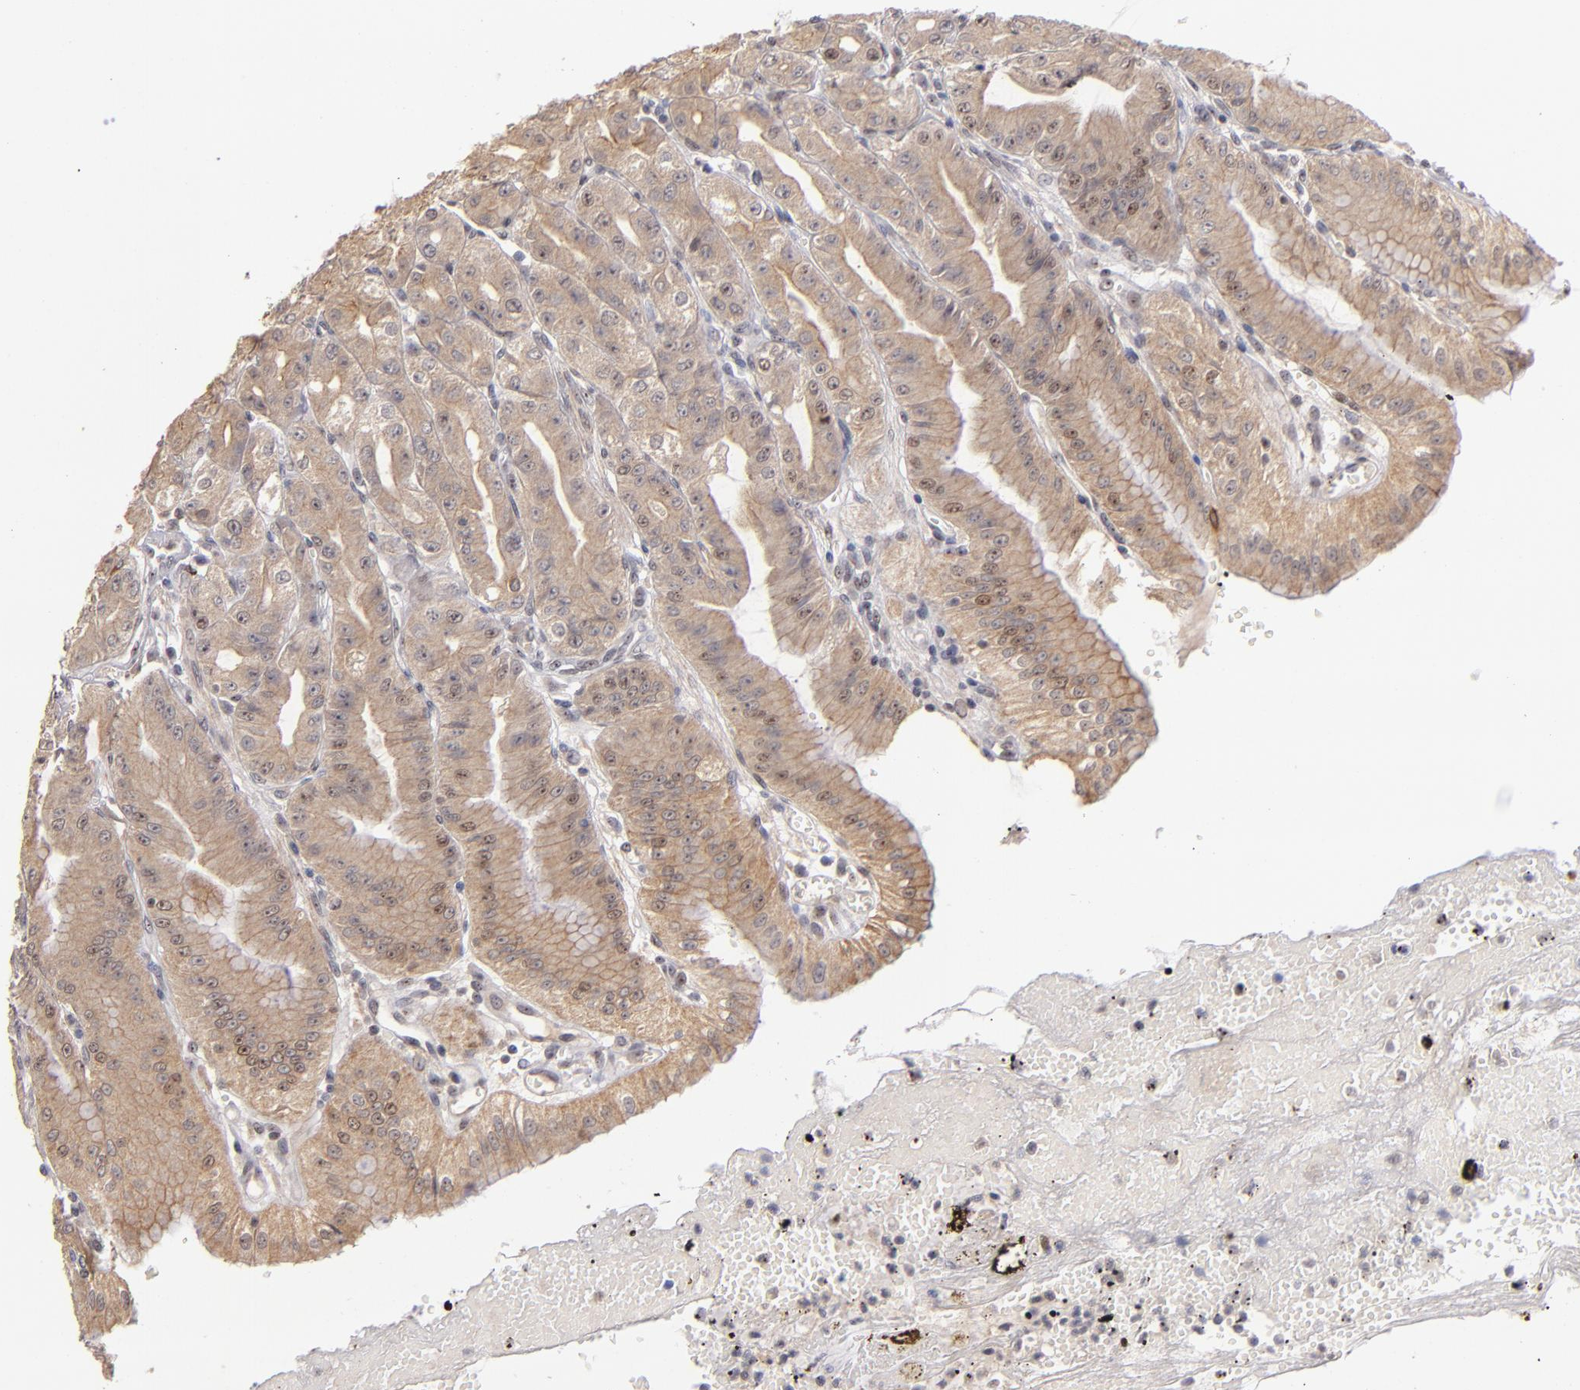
{"staining": {"intensity": "moderate", "quantity": ">75%", "location": "cytoplasmic/membranous,nuclear"}, "tissue": "stomach", "cell_type": "Glandular cells", "image_type": "normal", "snomed": [{"axis": "morphology", "description": "Normal tissue, NOS"}, {"axis": "topography", "description": "Stomach, lower"}], "caption": "Protein staining by immunohistochemistry reveals moderate cytoplasmic/membranous,nuclear staining in about >75% of glandular cells in normal stomach. The staining was performed using DAB (3,3'-diaminobenzidine) to visualize the protein expression in brown, while the nuclei were stained in blue with hematoxylin (Magnification: 20x).", "gene": "PCNX4", "patient": {"sex": "male", "age": 71}}